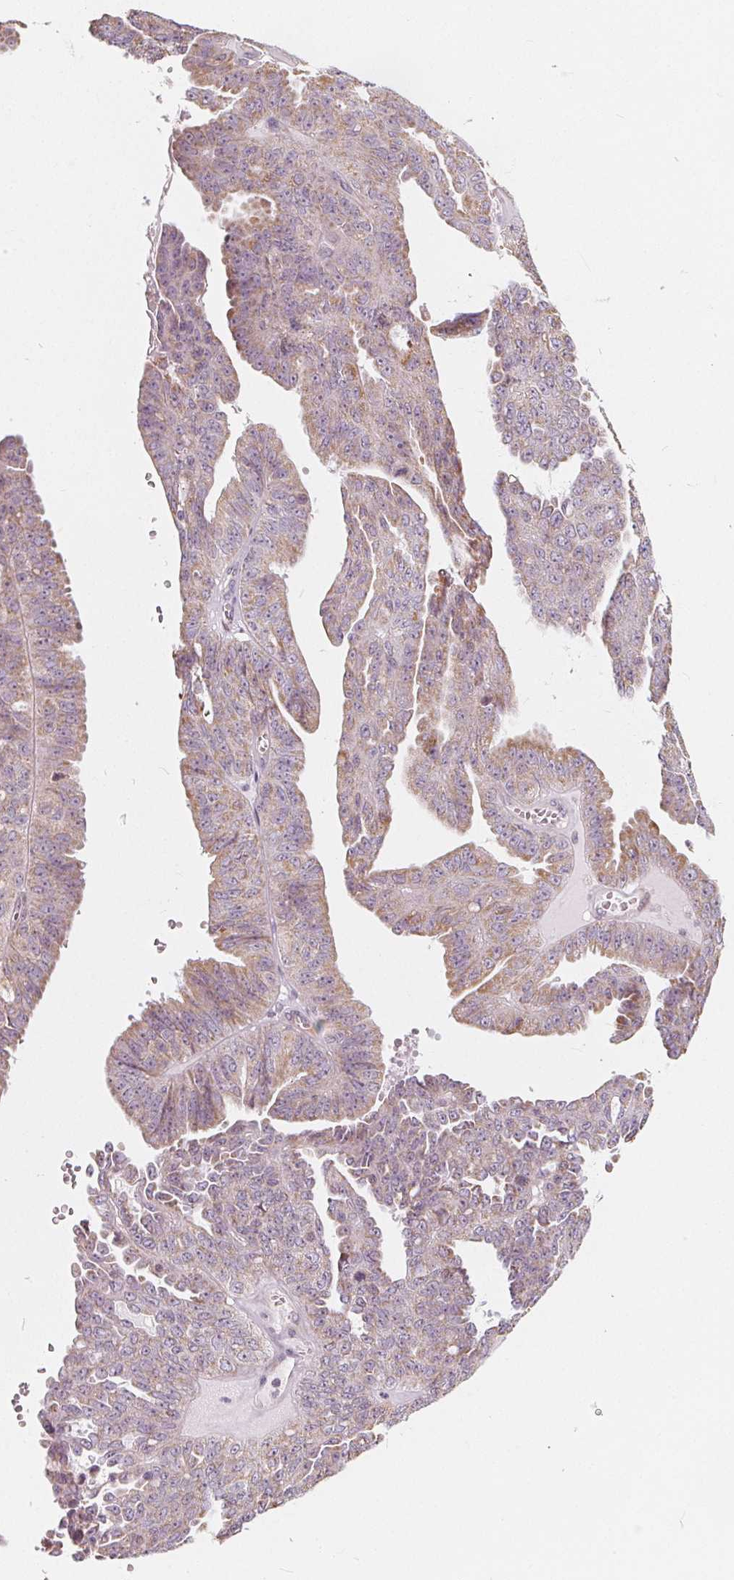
{"staining": {"intensity": "weak", "quantity": "25%-75%", "location": "cytoplasmic/membranous"}, "tissue": "ovarian cancer", "cell_type": "Tumor cells", "image_type": "cancer", "snomed": [{"axis": "morphology", "description": "Cystadenocarcinoma, serous, NOS"}, {"axis": "topography", "description": "Ovary"}], "caption": "Ovarian serous cystadenocarcinoma was stained to show a protein in brown. There is low levels of weak cytoplasmic/membranous positivity in about 25%-75% of tumor cells.", "gene": "NUP210L", "patient": {"sex": "female", "age": 71}}